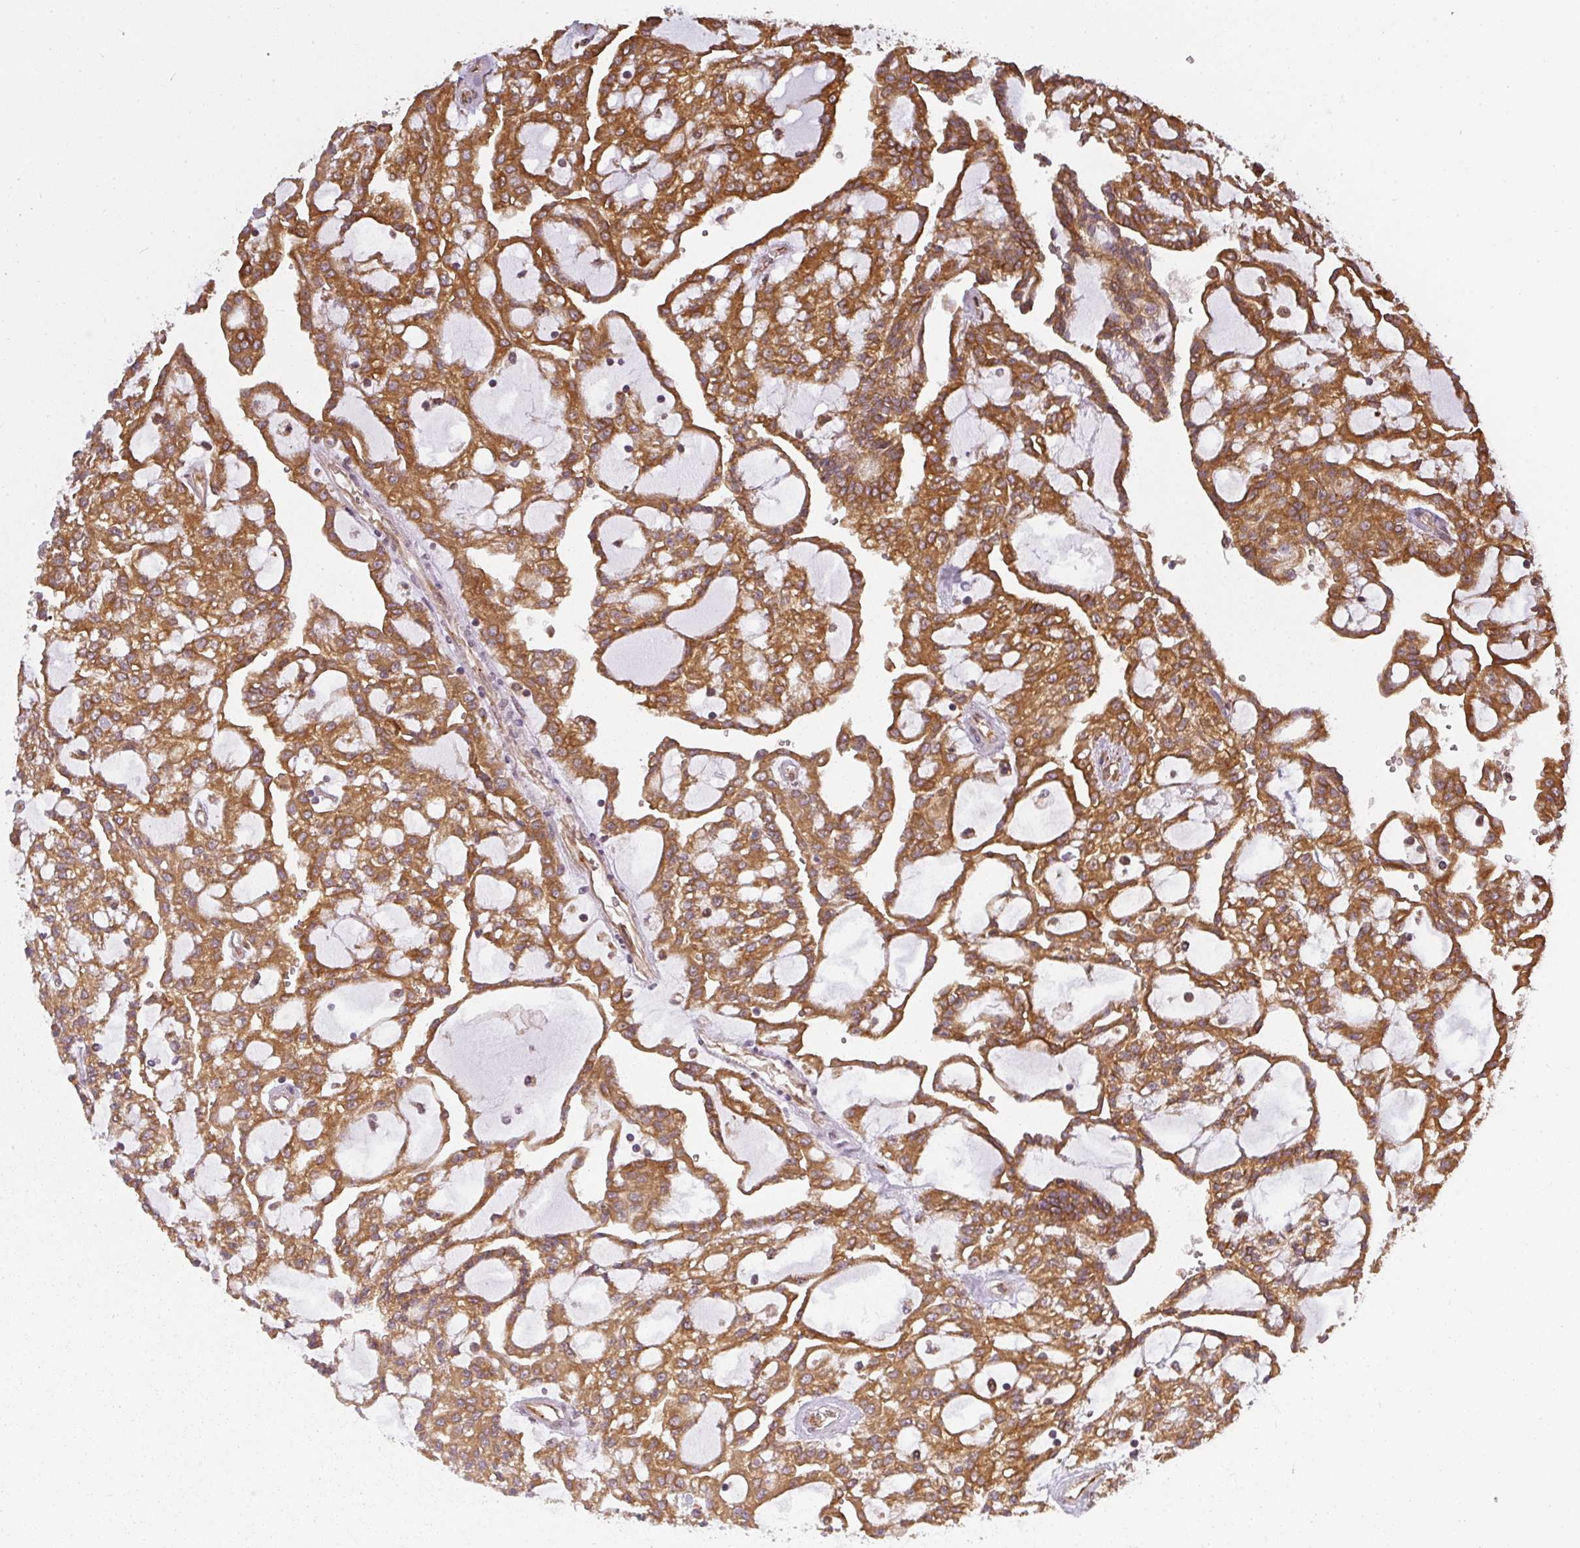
{"staining": {"intensity": "strong", "quantity": ">75%", "location": "cytoplasmic/membranous"}, "tissue": "renal cancer", "cell_type": "Tumor cells", "image_type": "cancer", "snomed": [{"axis": "morphology", "description": "Adenocarcinoma, NOS"}, {"axis": "topography", "description": "Kidney"}], "caption": "Immunohistochemistry (IHC) histopathology image of neoplastic tissue: renal cancer stained using immunohistochemistry displays high levels of strong protein expression localized specifically in the cytoplasmic/membranous of tumor cells, appearing as a cytoplasmic/membranous brown color.", "gene": "PPP6R3", "patient": {"sex": "male", "age": 63}}